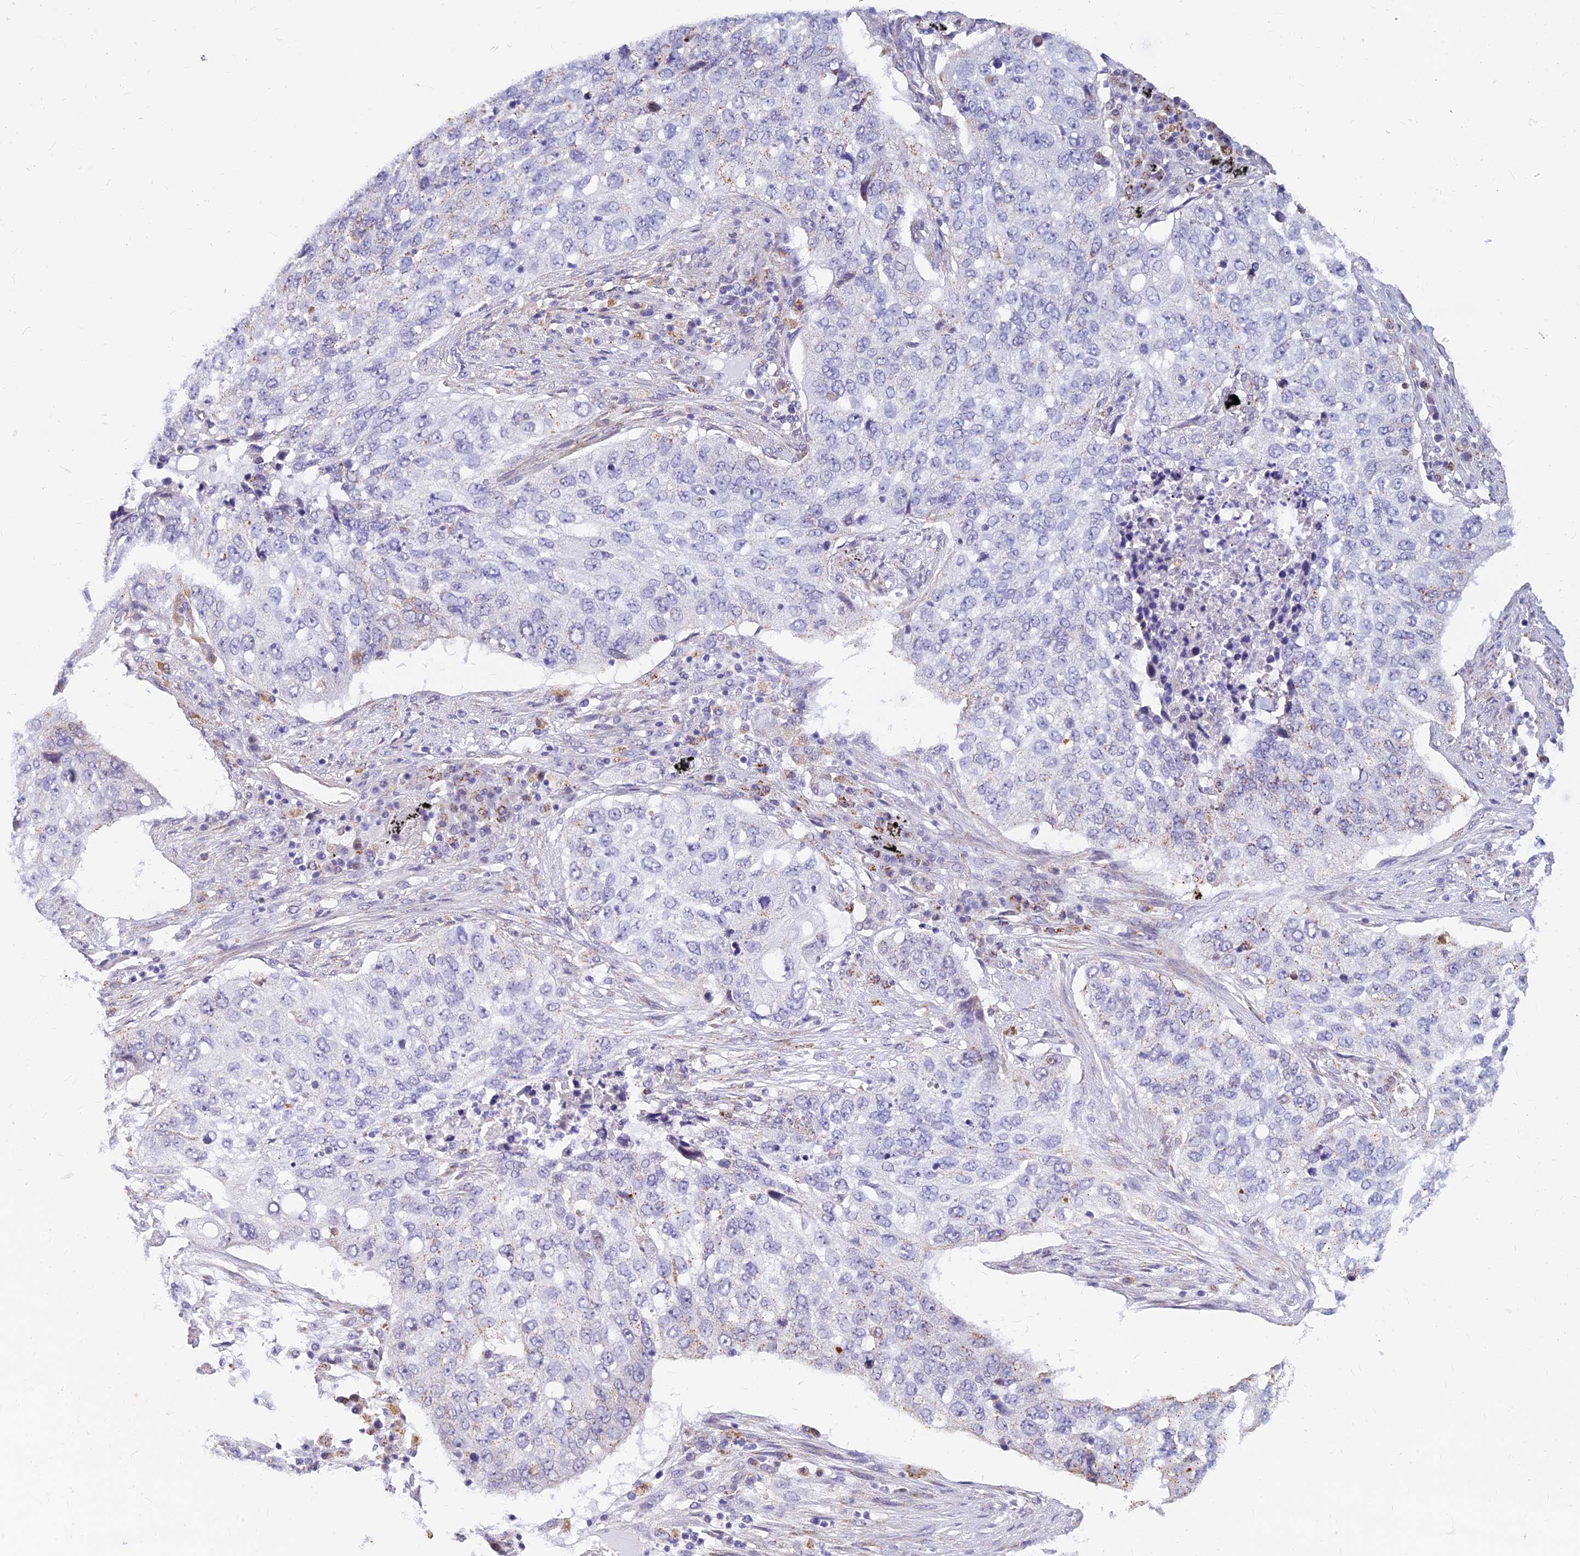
{"staining": {"intensity": "negative", "quantity": "none", "location": "none"}, "tissue": "lung cancer", "cell_type": "Tumor cells", "image_type": "cancer", "snomed": [{"axis": "morphology", "description": "Squamous cell carcinoma, NOS"}, {"axis": "topography", "description": "Lung"}], "caption": "An immunohistochemistry image of lung squamous cell carcinoma is shown. There is no staining in tumor cells of lung squamous cell carcinoma. (DAB immunohistochemistry (IHC) with hematoxylin counter stain).", "gene": "ALDH1L2", "patient": {"sex": "female", "age": 63}}